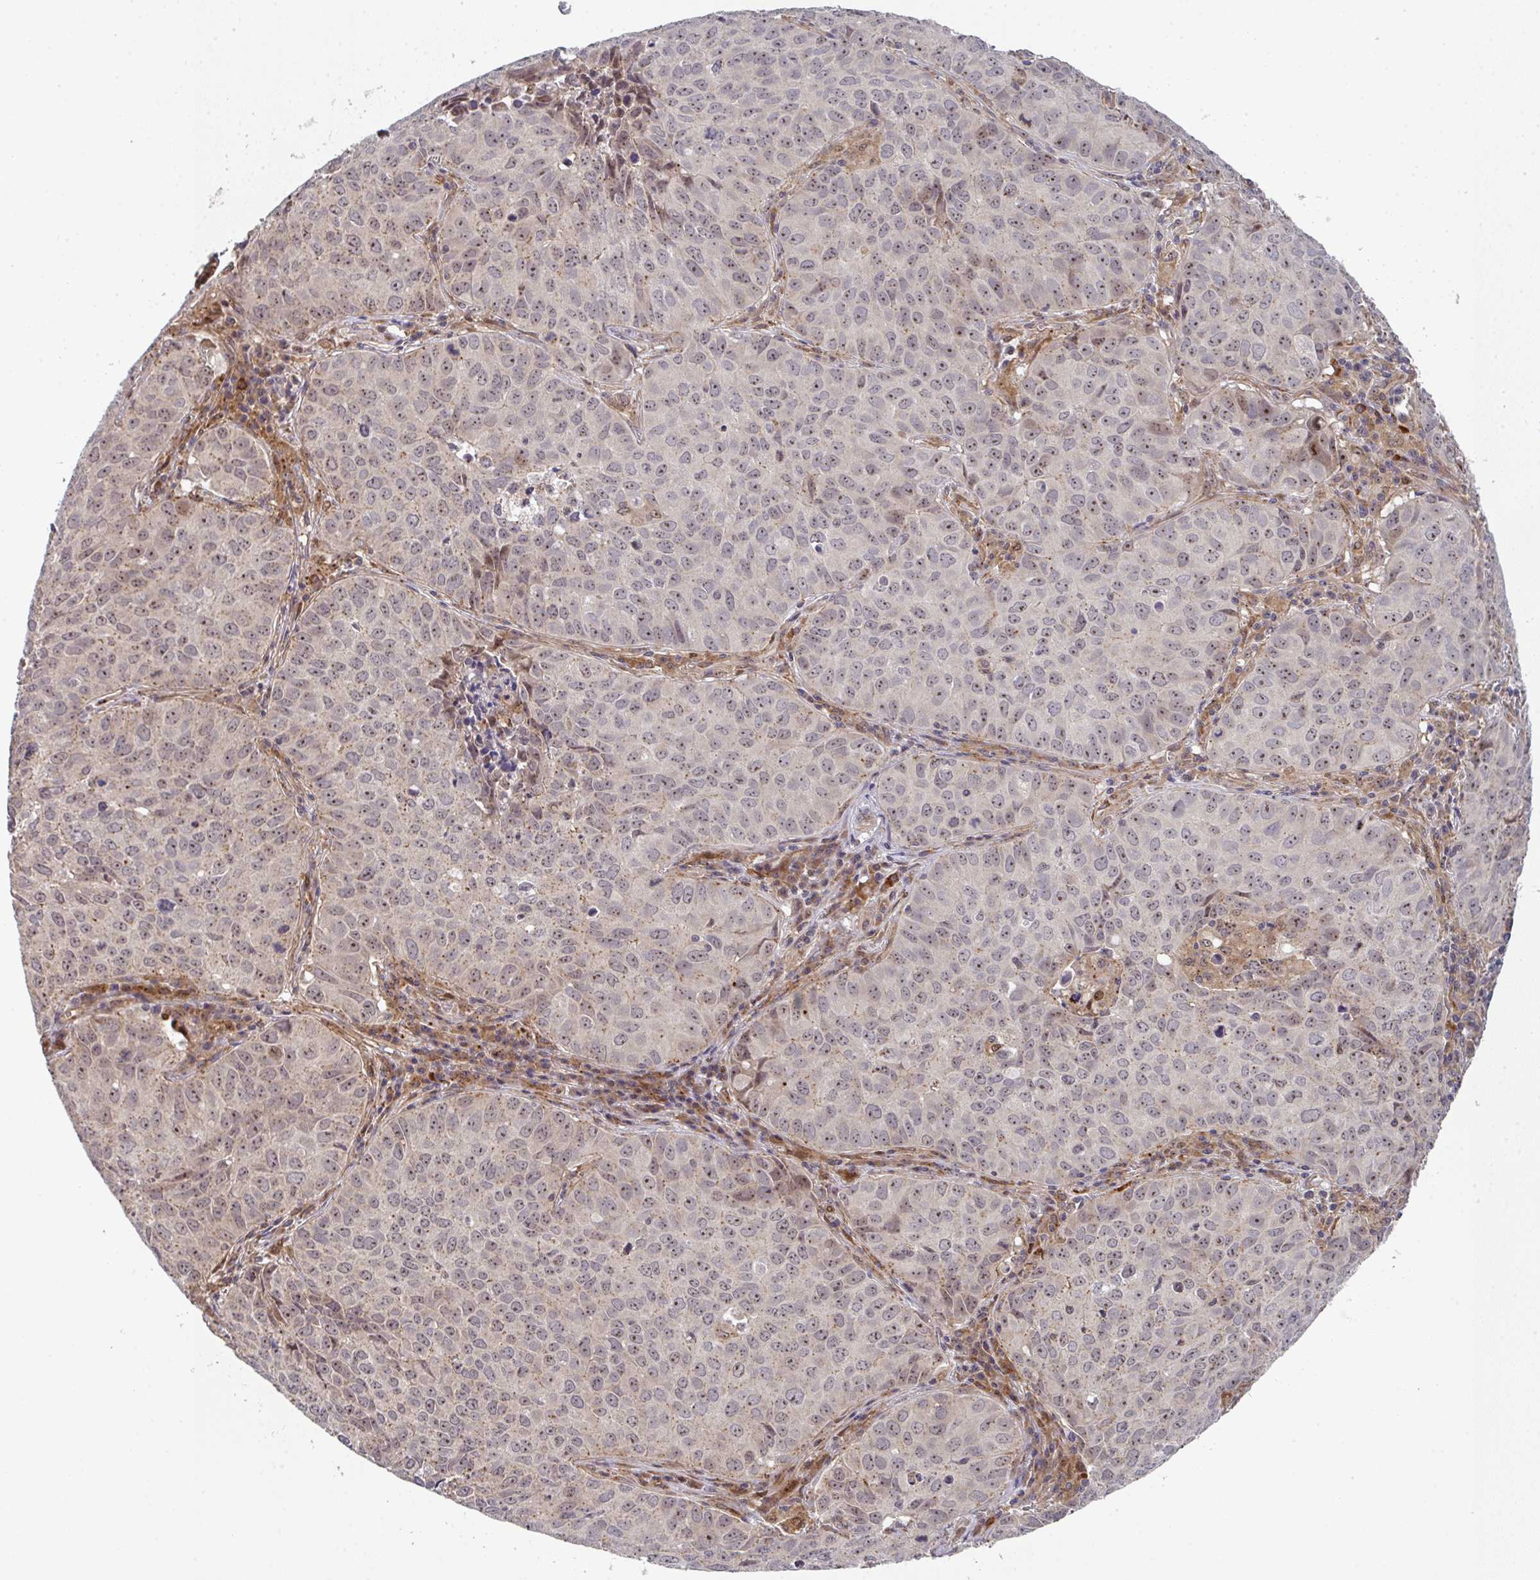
{"staining": {"intensity": "weak", "quantity": "25%-75%", "location": "nuclear"}, "tissue": "lung cancer", "cell_type": "Tumor cells", "image_type": "cancer", "snomed": [{"axis": "morphology", "description": "Adenocarcinoma, NOS"}, {"axis": "topography", "description": "Lung"}], "caption": "Immunohistochemistry (IHC) staining of adenocarcinoma (lung), which reveals low levels of weak nuclear staining in approximately 25%-75% of tumor cells indicating weak nuclear protein positivity. The staining was performed using DAB (brown) for protein detection and nuclei were counterstained in hematoxylin (blue).", "gene": "SIMC1", "patient": {"sex": "female", "age": 50}}